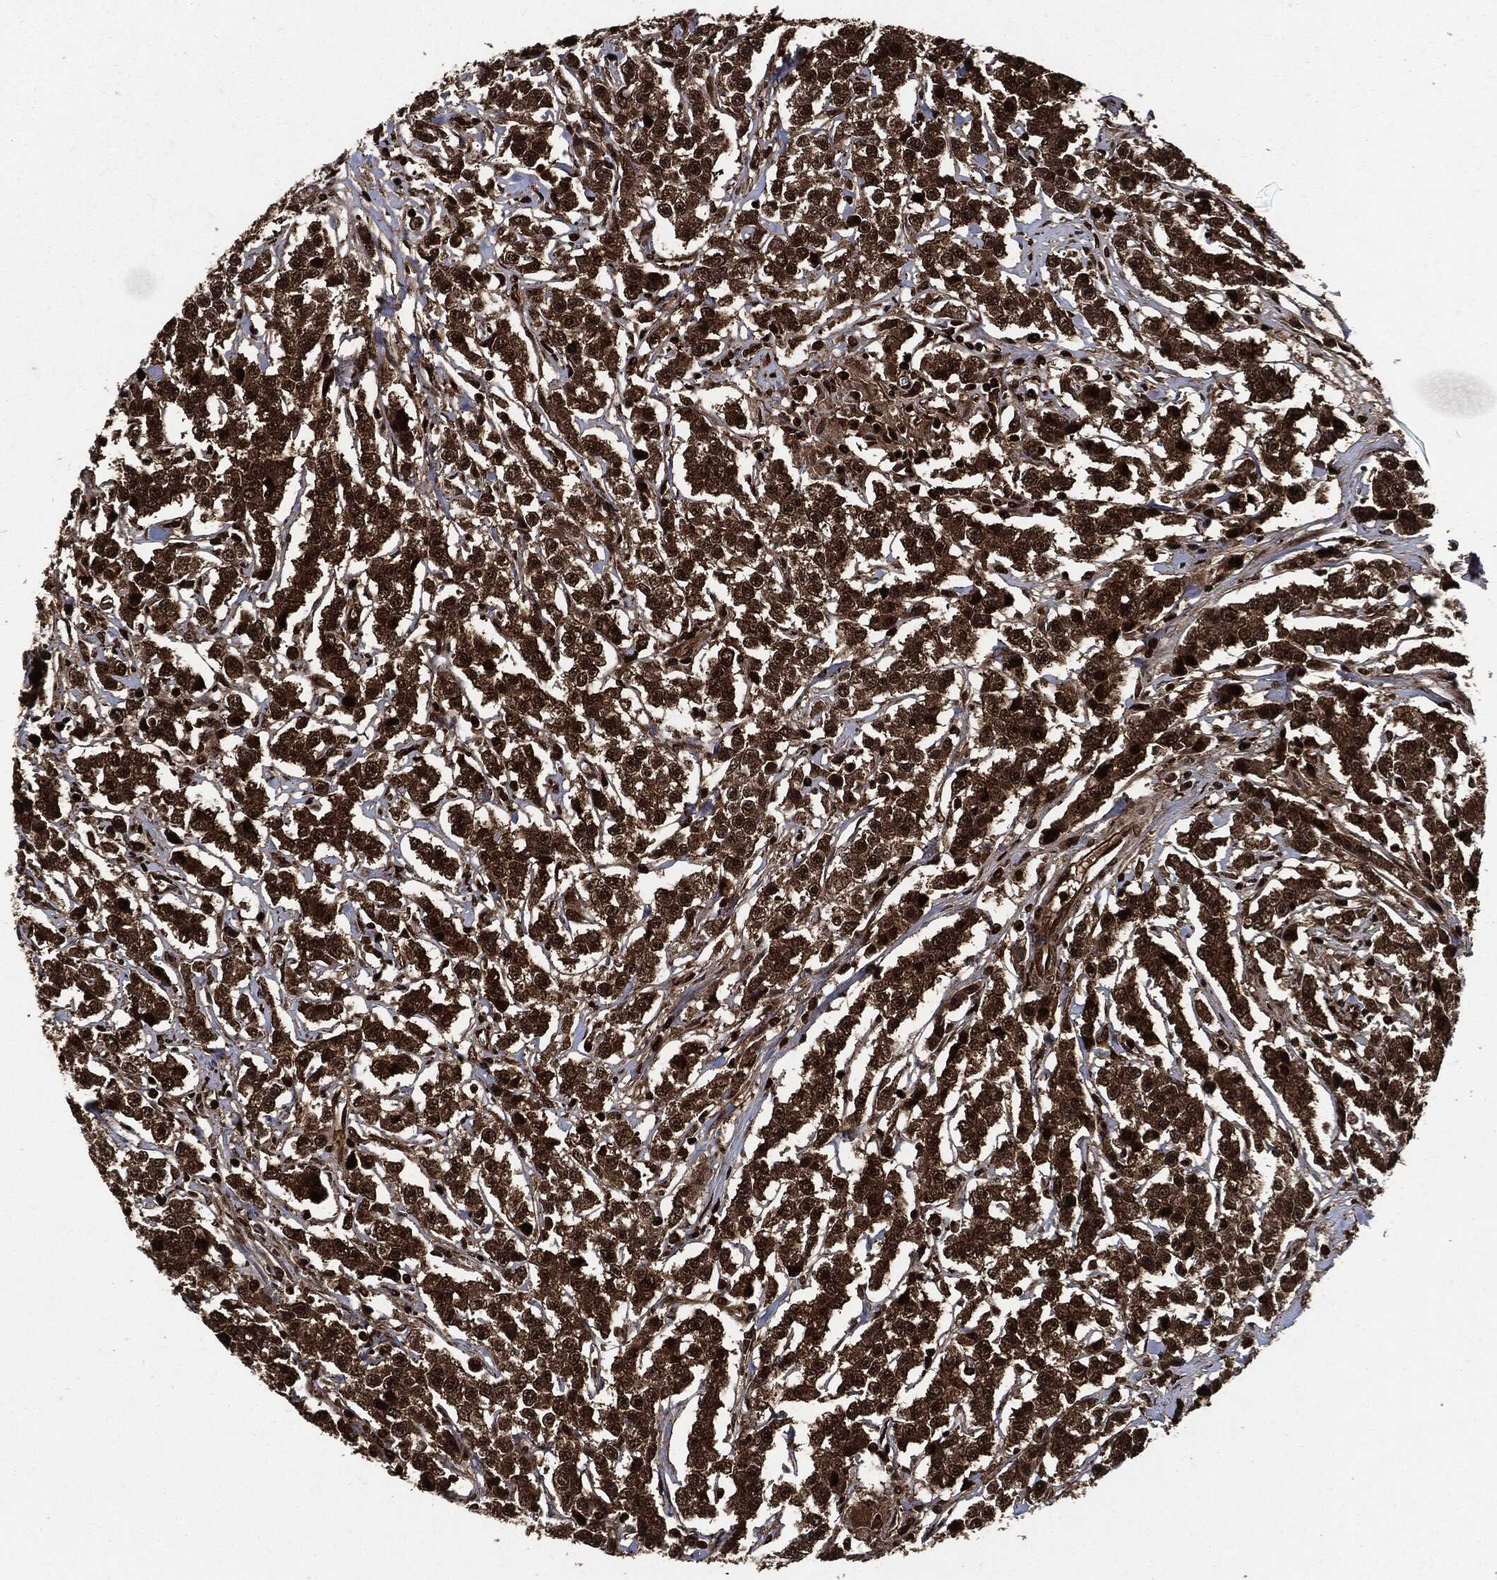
{"staining": {"intensity": "strong", "quantity": ">75%", "location": "cytoplasmic/membranous"}, "tissue": "testis cancer", "cell_type": "Tumor cells", "image_type": "cancer", "snomed": [{"axis": "morphology", "description": "Seminoma, NOS"}, {"axis": "topography", "description": "Testis"}], "caption": "Immunohistochemical staining of human testis cancer (seminoma) exhibits high levels of strong cytoplasmic/membranous protein positivity in about >75% of tumor cells.", "gene": "YWHAB", "patient": {"sex": "male", "age": 59}}